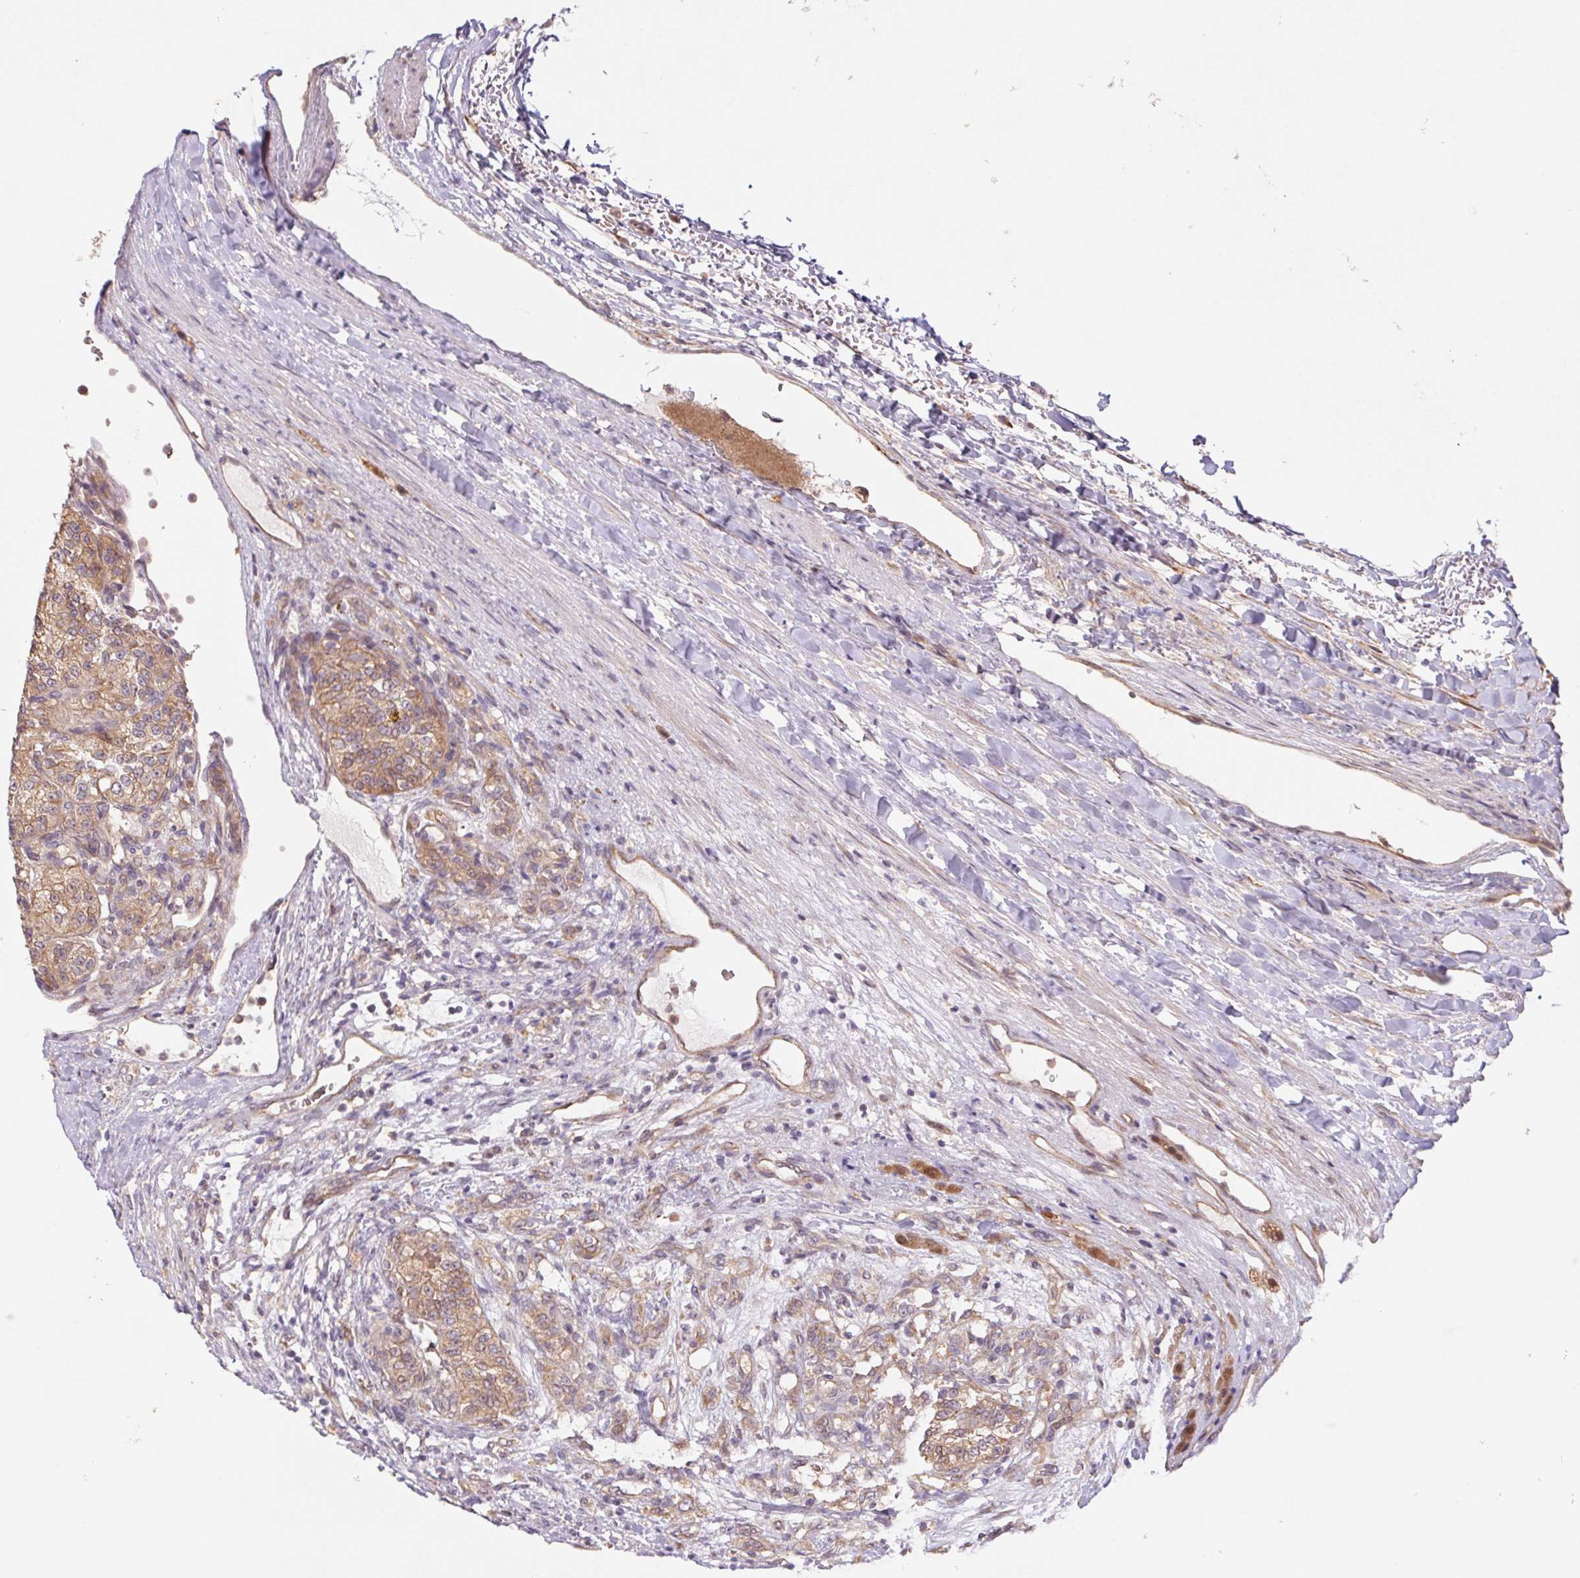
{"staining": {"intensity": "weak", "quantity": ">75%", "location": "cytoplasmic/membranous"}, "tissue": "renal cancer", "cell_type": "Tumor cells", "image_type": "cancer", "snomed": [{"axis": "morphology", "description": "Adenocarcinoma, NOS"}, {"axis": "topography", "description": "Kidney"}], "caption": "Tumor cells reveal weak cytoplasmic/membranous positivity in about >75% of cells in adenocarcinoma (renal).", "gene": "RRM1", "patient": {"sex": "female", "age": 63}}